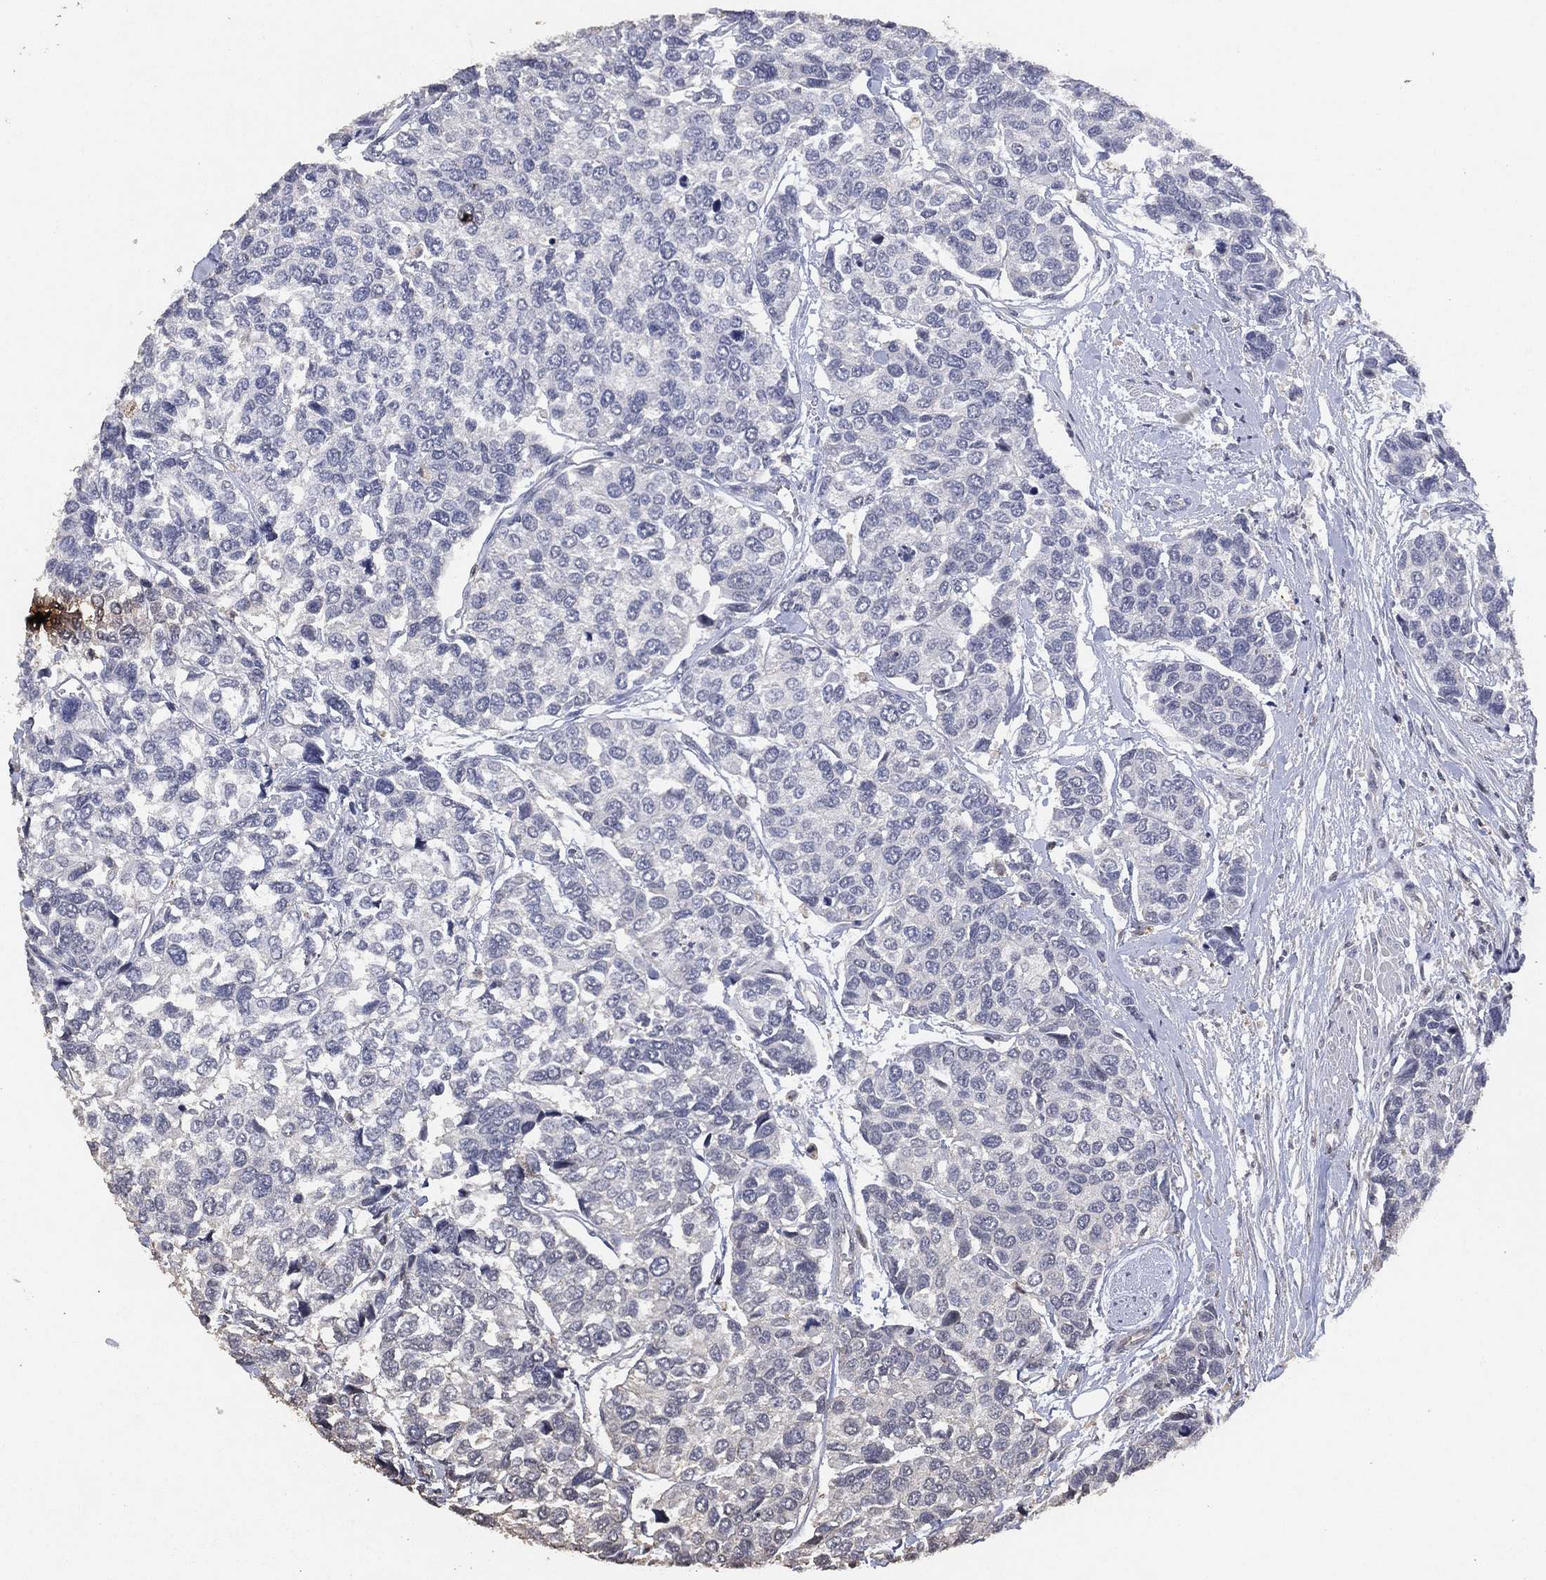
{"staining": {"intensity": "negative", "quantity": "none", "location": "none"}, "tissue": "urothelial cancer", "cell_type": "Tumor cells", "image_type": "cancer", "snomed": [{"axis": "morphology", "description": "Urothelial carcinoma, High grade"}, {"axis": "topography", "description": "Urinary bladder"}], "caption": "Protein analysis of urothelial cancer exhibits no significant staining in tumor cells.", "gene": "ADPRHL1", "patient": {"sex": "male", "age": 77}}